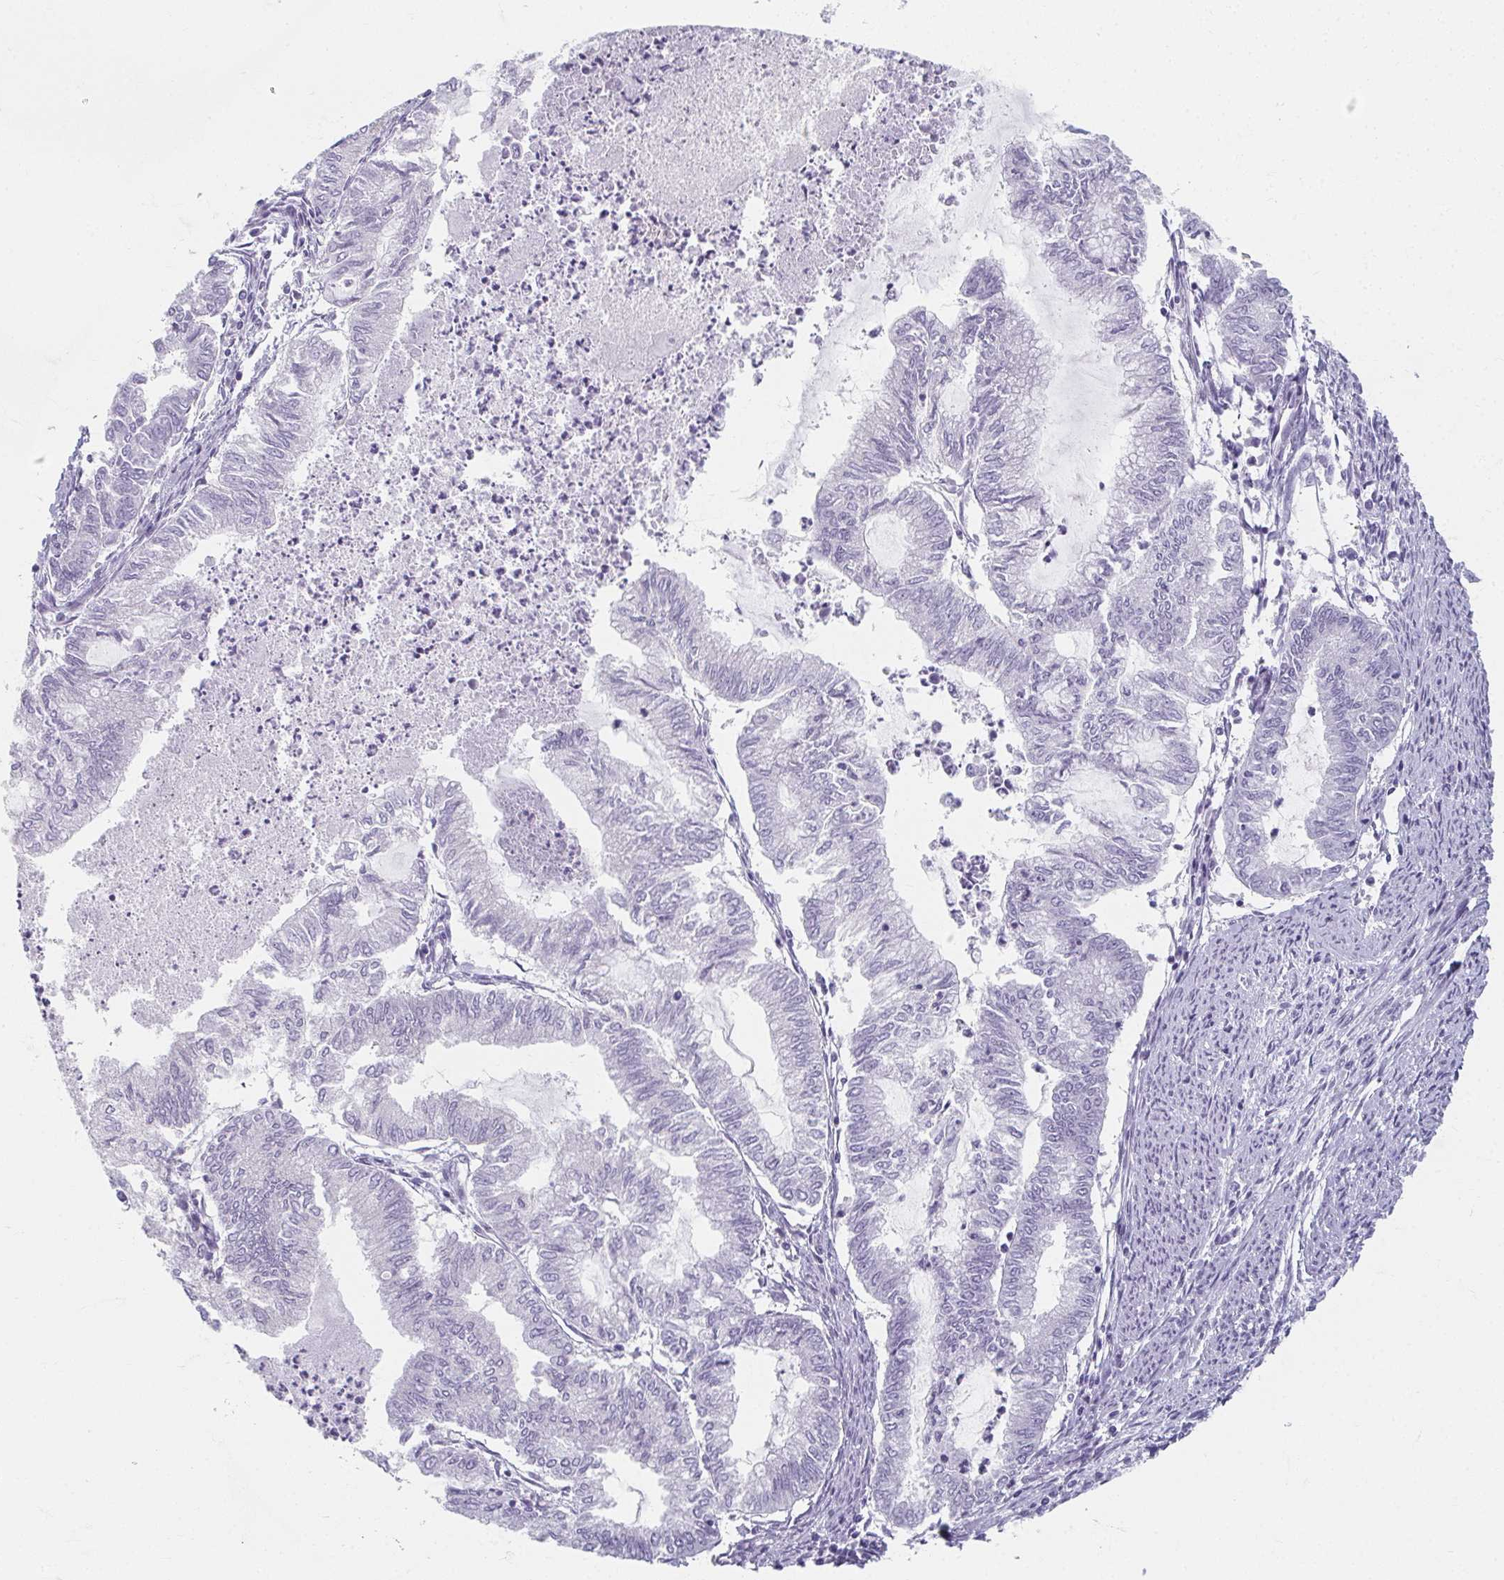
{"staining": {"intensity": "negative", "quantity": "none", "location": "none"}, "tissue": "endometrial cancer", "cell_type": "Tumor cells", "image_type": "cancer", "snomed": [{"axis": "morphology", "description": "Adenocarcinoma, NOS"}, {"axis": "topography", "description": "Endometrium"}], "caption": "The immunohistochemistry (IHC) photomicrograph has no significant positivity in tumor cells of endometrial cancer tissue. (DAB (3,3'-diaminobenzidine) IHC with hematoxylin counter stain).", "gene": "CAMKV", "patient": {"sex": "female", "age": 79}}